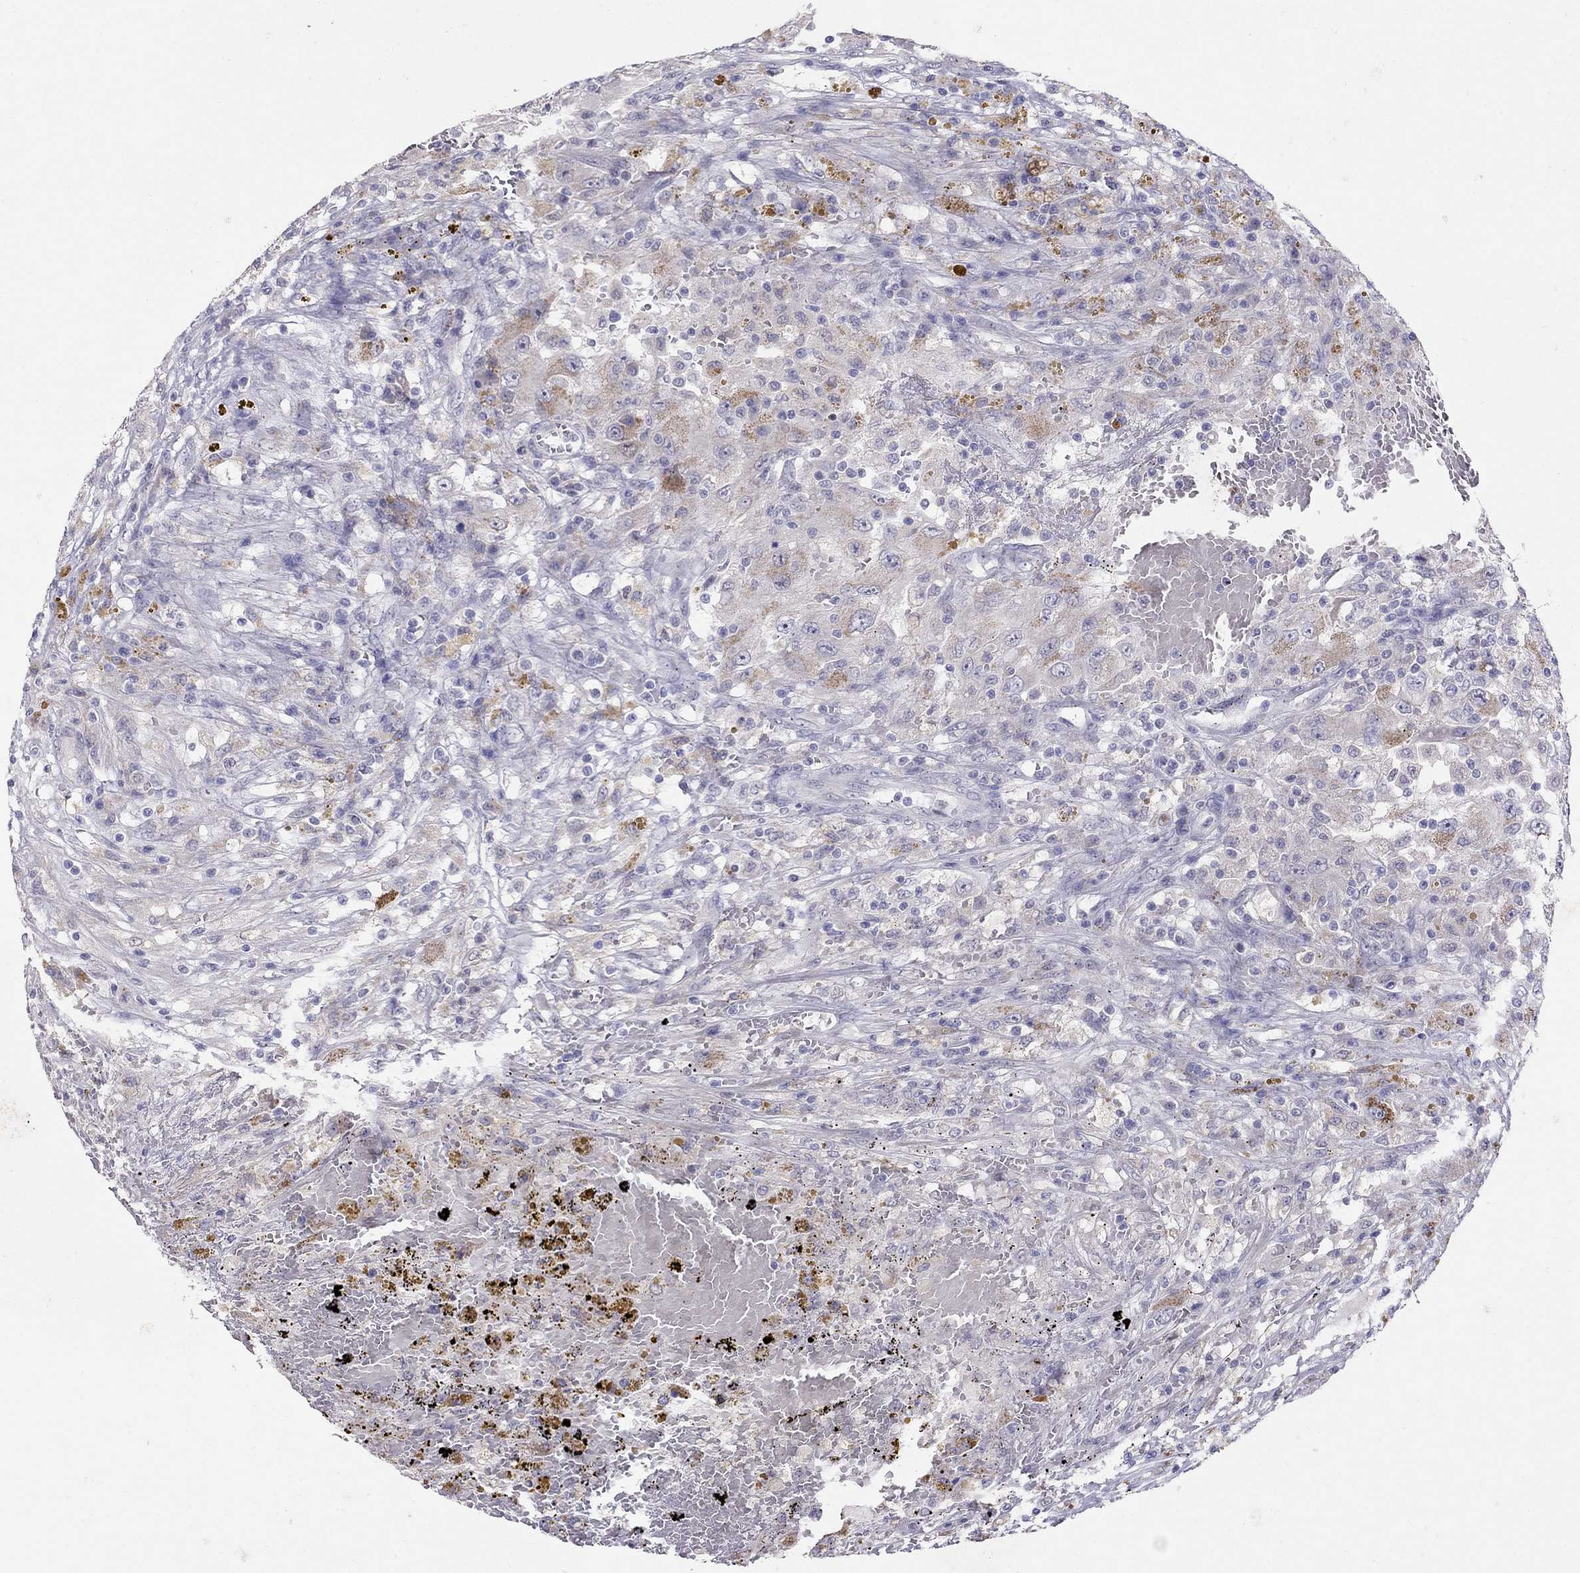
{"staining": {"intensity": "weak", "quantity": "<25%", "location": "cytoplasmic/membranous"}, "tissue": "renal cancer", "cell_type": "Tumor cells", "image_type": "cancer", "snomed": [{"axis": "morphology", "description": "Adenocarcinoma, NOS"}, {"axis": "topography", "description": "Kidney"}], "caption": "This image is of renal cancer (adenocarcinoma) stained with immunohistochemistry (IHC) to label a protein in brown with the nuclei are counter-stained blue. There is no positivity in tumor cells. The staining was performed using DAB to visualize the protein expression in brown, while the nuclei were stained in blue with hematoxylin (Magnification: 20x).", "gene": "MYO3B", "patient": {"sex": "female", "age": 67}}